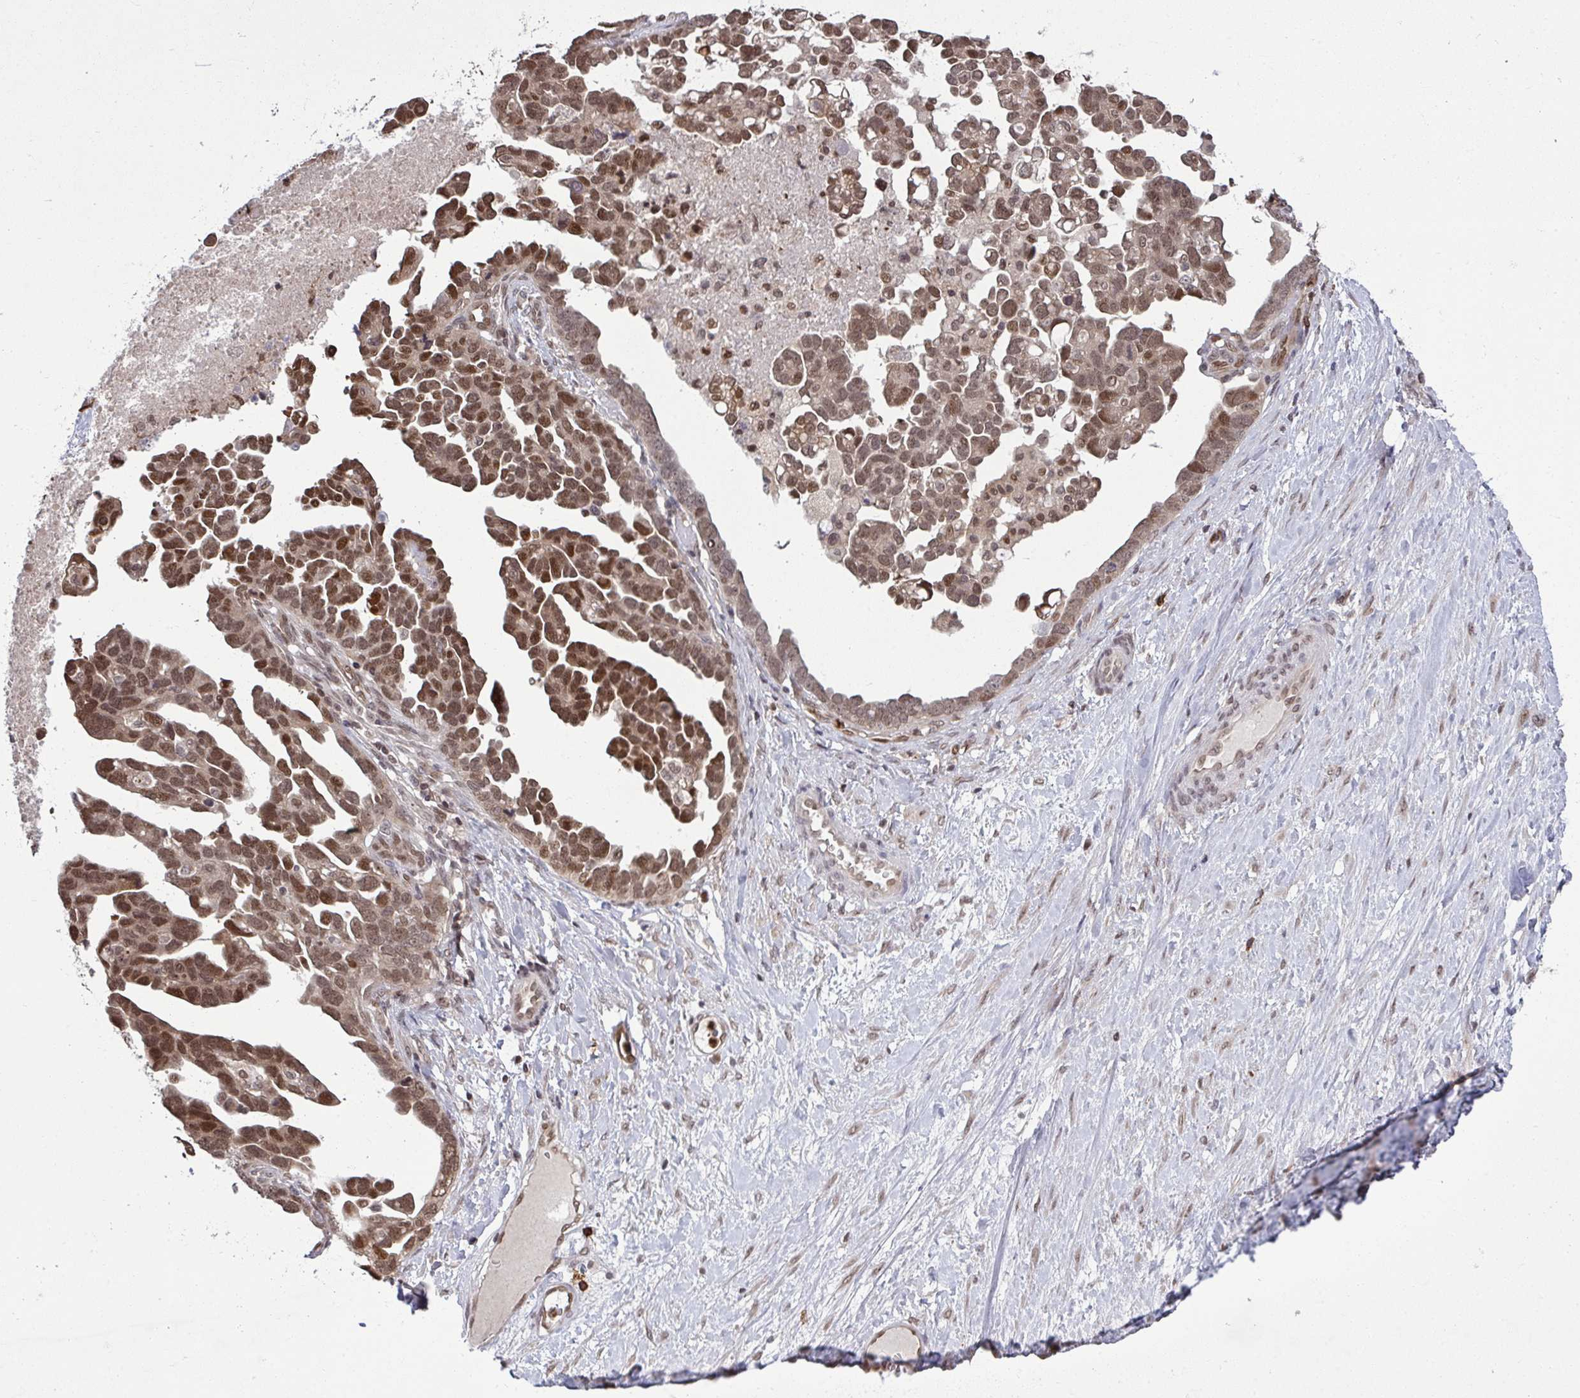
{"staining": {"intensity": "moderate", "quantity": ">75%", "location": "nuclear"}, "tissue": "ovarian cancer", "cell_type": "Tumor cells", "image_type": "cancer", "snomed": [{"axis": "morphology", "description": "Cystadenocarcinoma, serous, NOS"}, {"axis": "topography", "description": "Ovary"}], "caption": "IHC photomicrograph of neoplastic tissue: human serous cystadenocarcinoma (ovarian) stained using immunohistochemistry shows medium levels of moderate protein expression localized specifically in the nuclear of tumor cells, appearing as a nuclear brown color.", "gene": "UXT", "patient": {"sex": "female", "age": 54}}